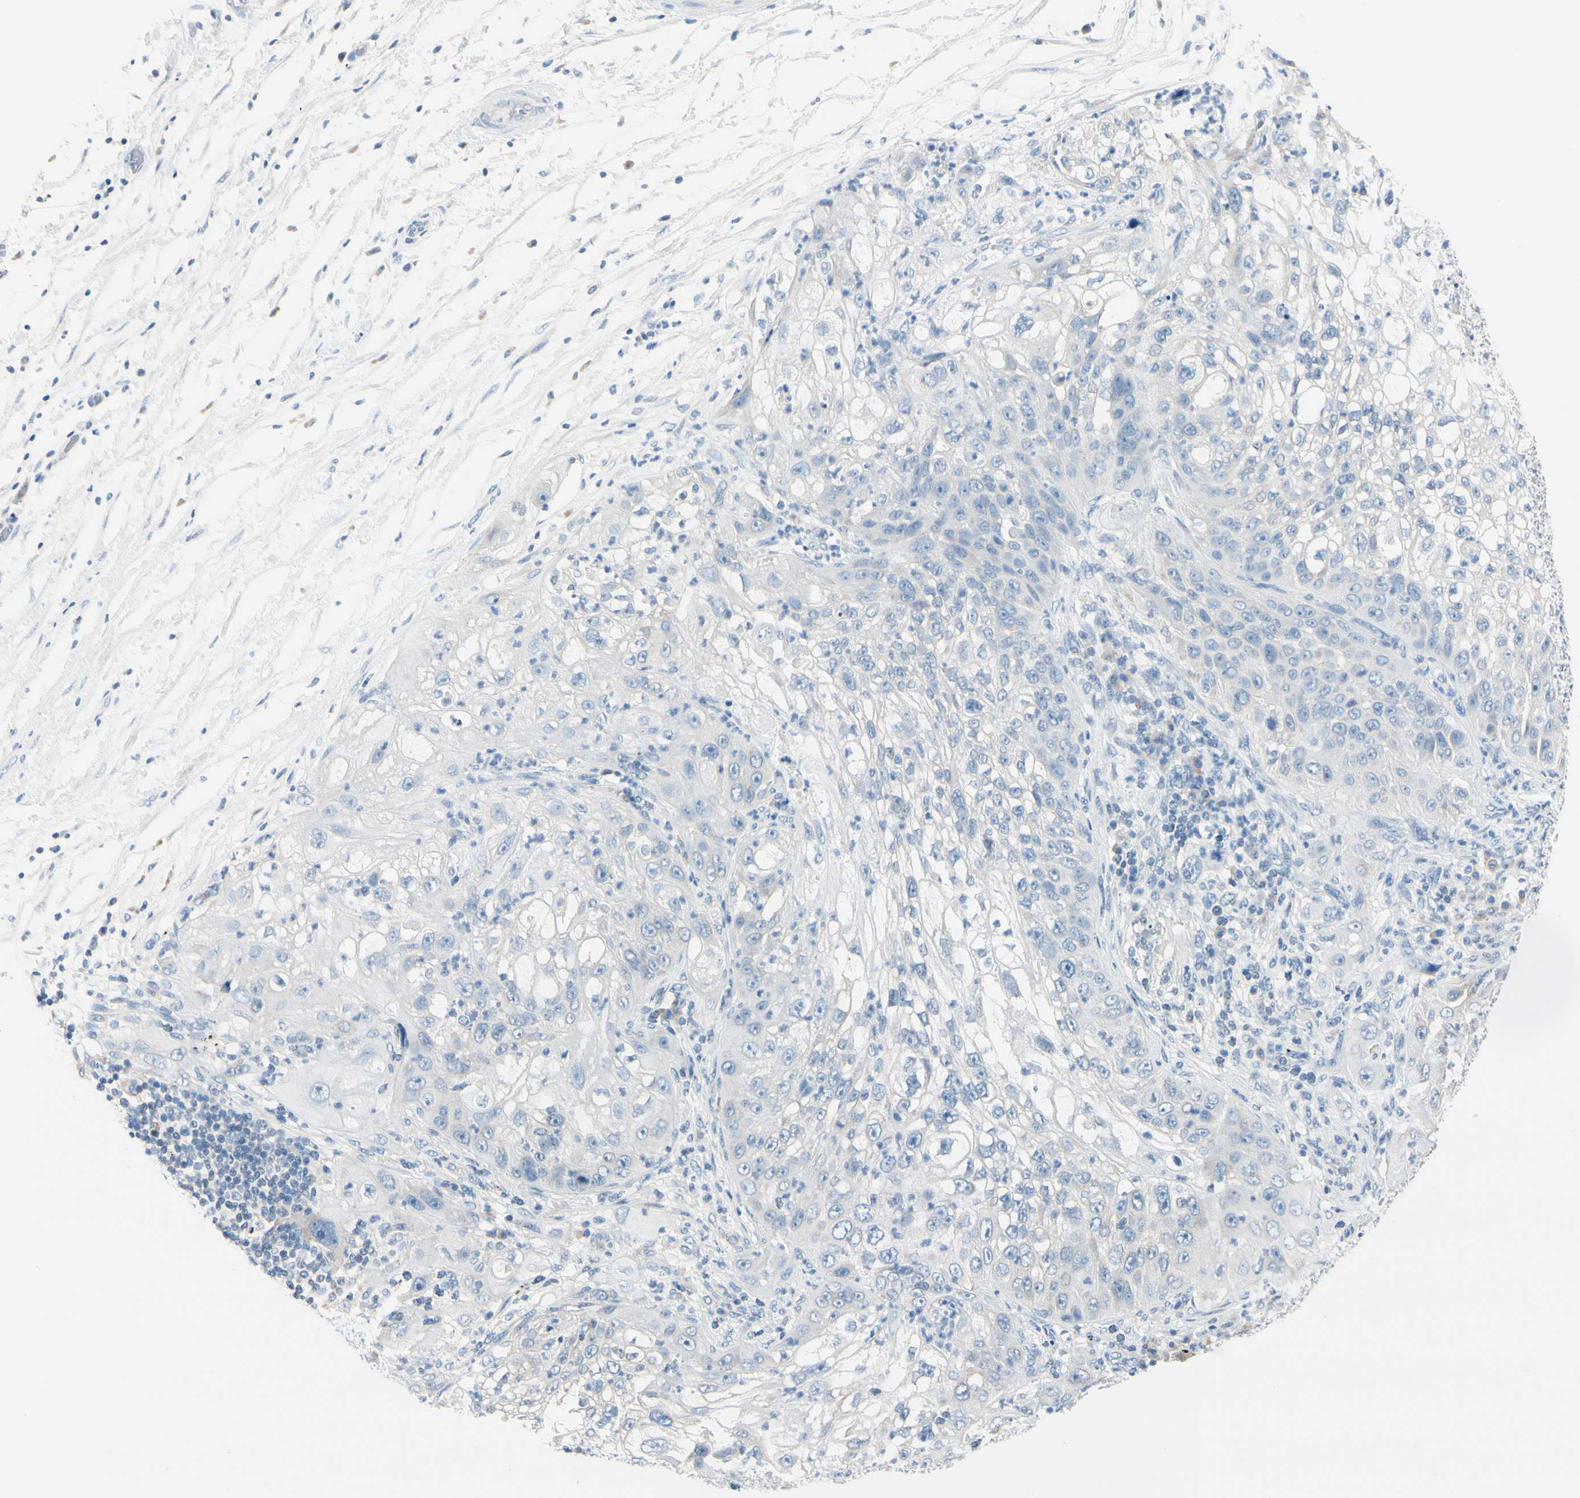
{"staining": {"intensity": "negative", "quantity": "none", "location": "none"}, "tissue": "lung cancer", "cell_type": "Tumor cells", "image_type": "cancer", "snomed": [{"axis": "morphology", "description": "Inflammation, NOS"}, {"axis": "morphology", "description": "Squamous cell carcinoma, NOS"}, {"axis": "topography", "description": "Lymph node"}, {"axis": "topography", "description": "Soft tissue"}, {"axis": "topography", "description": "Lung"}], "caption": "This micrograph is of lung cancer (squamous cell carcinoma) stained with immunohistochemistry to label a protein in brown with the nuclei are counter-stained blue. There is no positivity in tumor cells.", "gene": "PEBP1", "patient": {"sex": "male", "age": 66}}